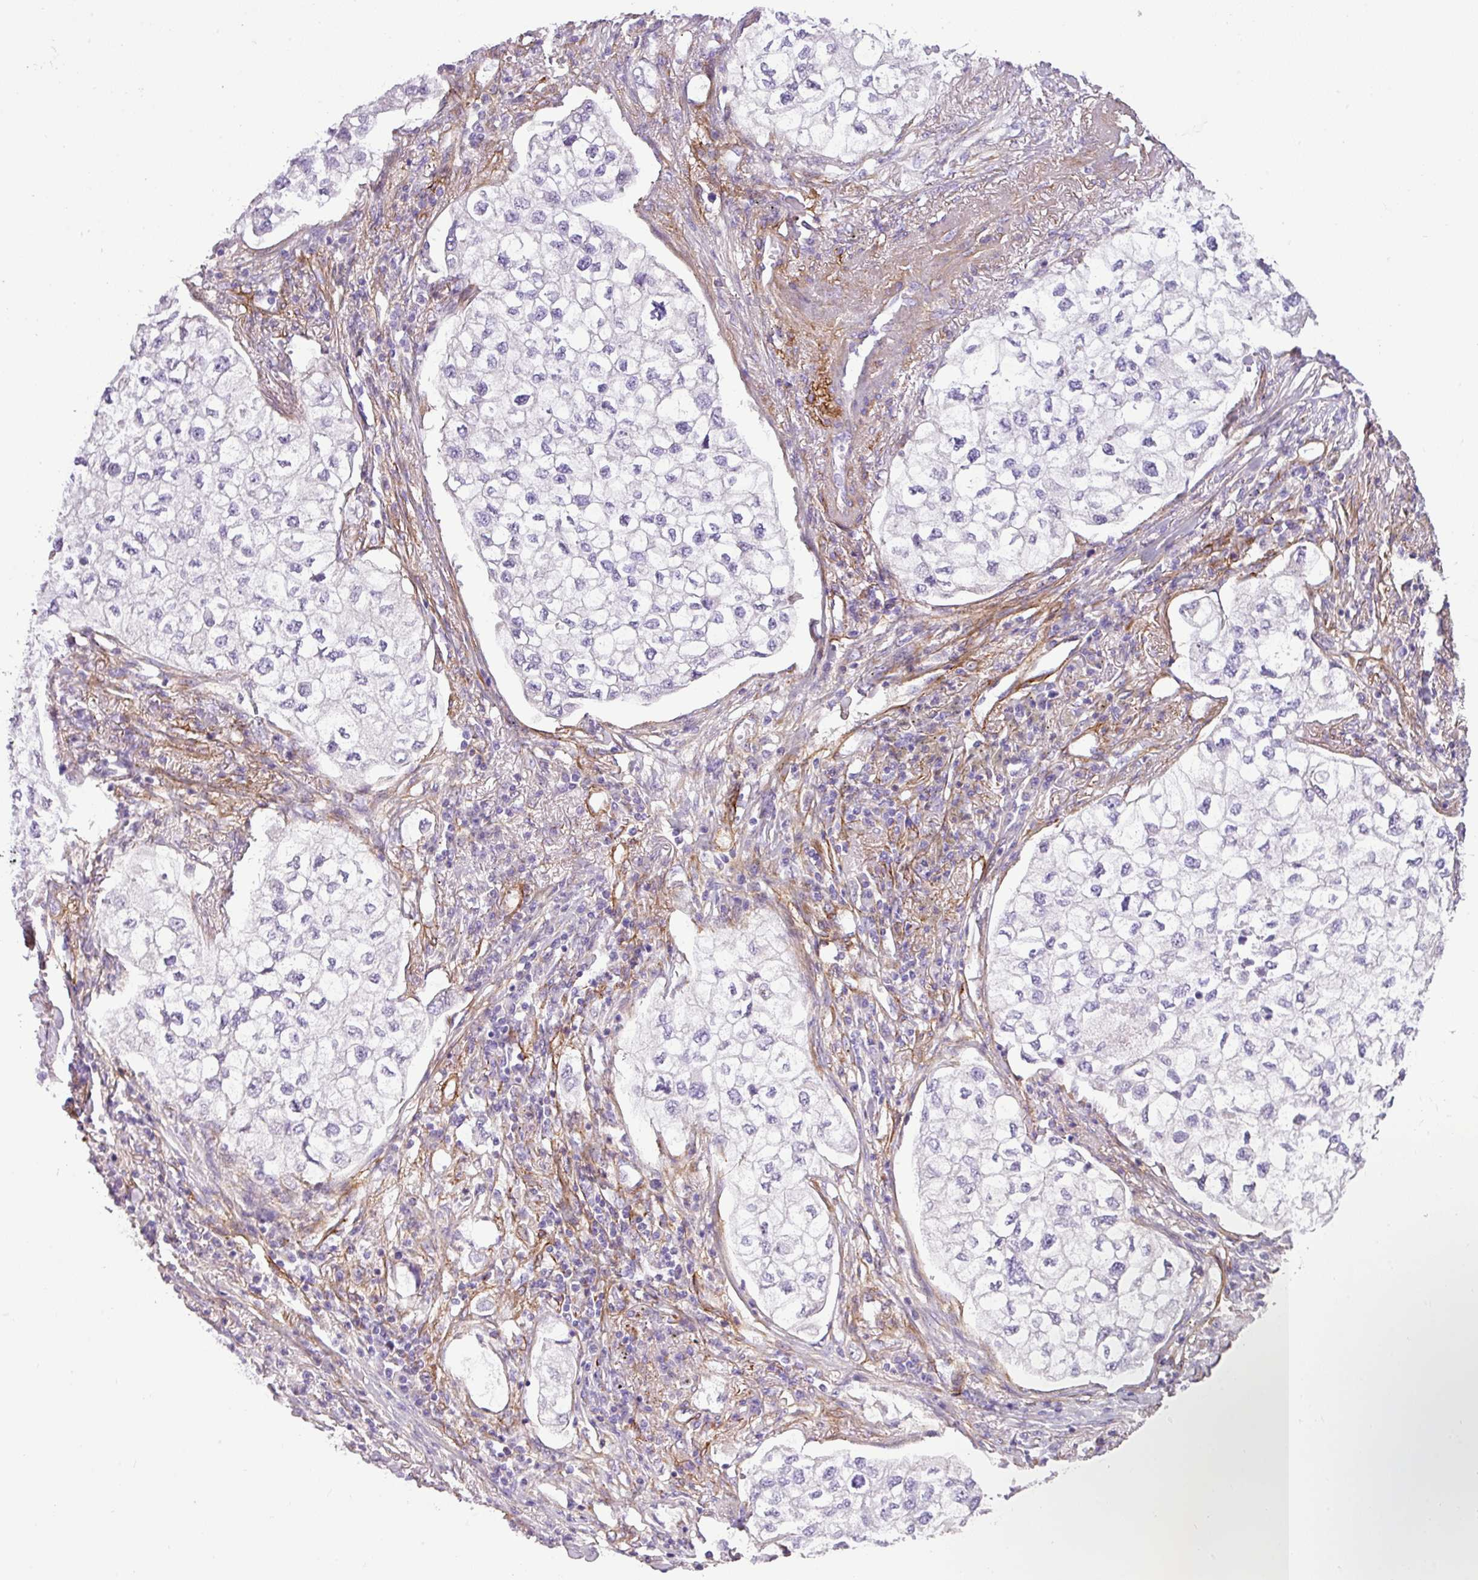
{"staining": {"intensity": "negative", "quantity": "none", "location": "none"}, "tissue": "lung cancer", "cell_type": "Tumor cells", "image_type": "cancer", "snomed": [{"axis": "morphology", "description": "Adenocarcinoma, NOS"}, {"axis": "topography", "description": "Lung"}], "caption": "Lung adenocarcinoma stained for a protein using immunohistochemistry (IHC) demonstrates no expression tumor cells.", "gene": "PARD6G", "patient": {"sex": "male", "age": 63}}